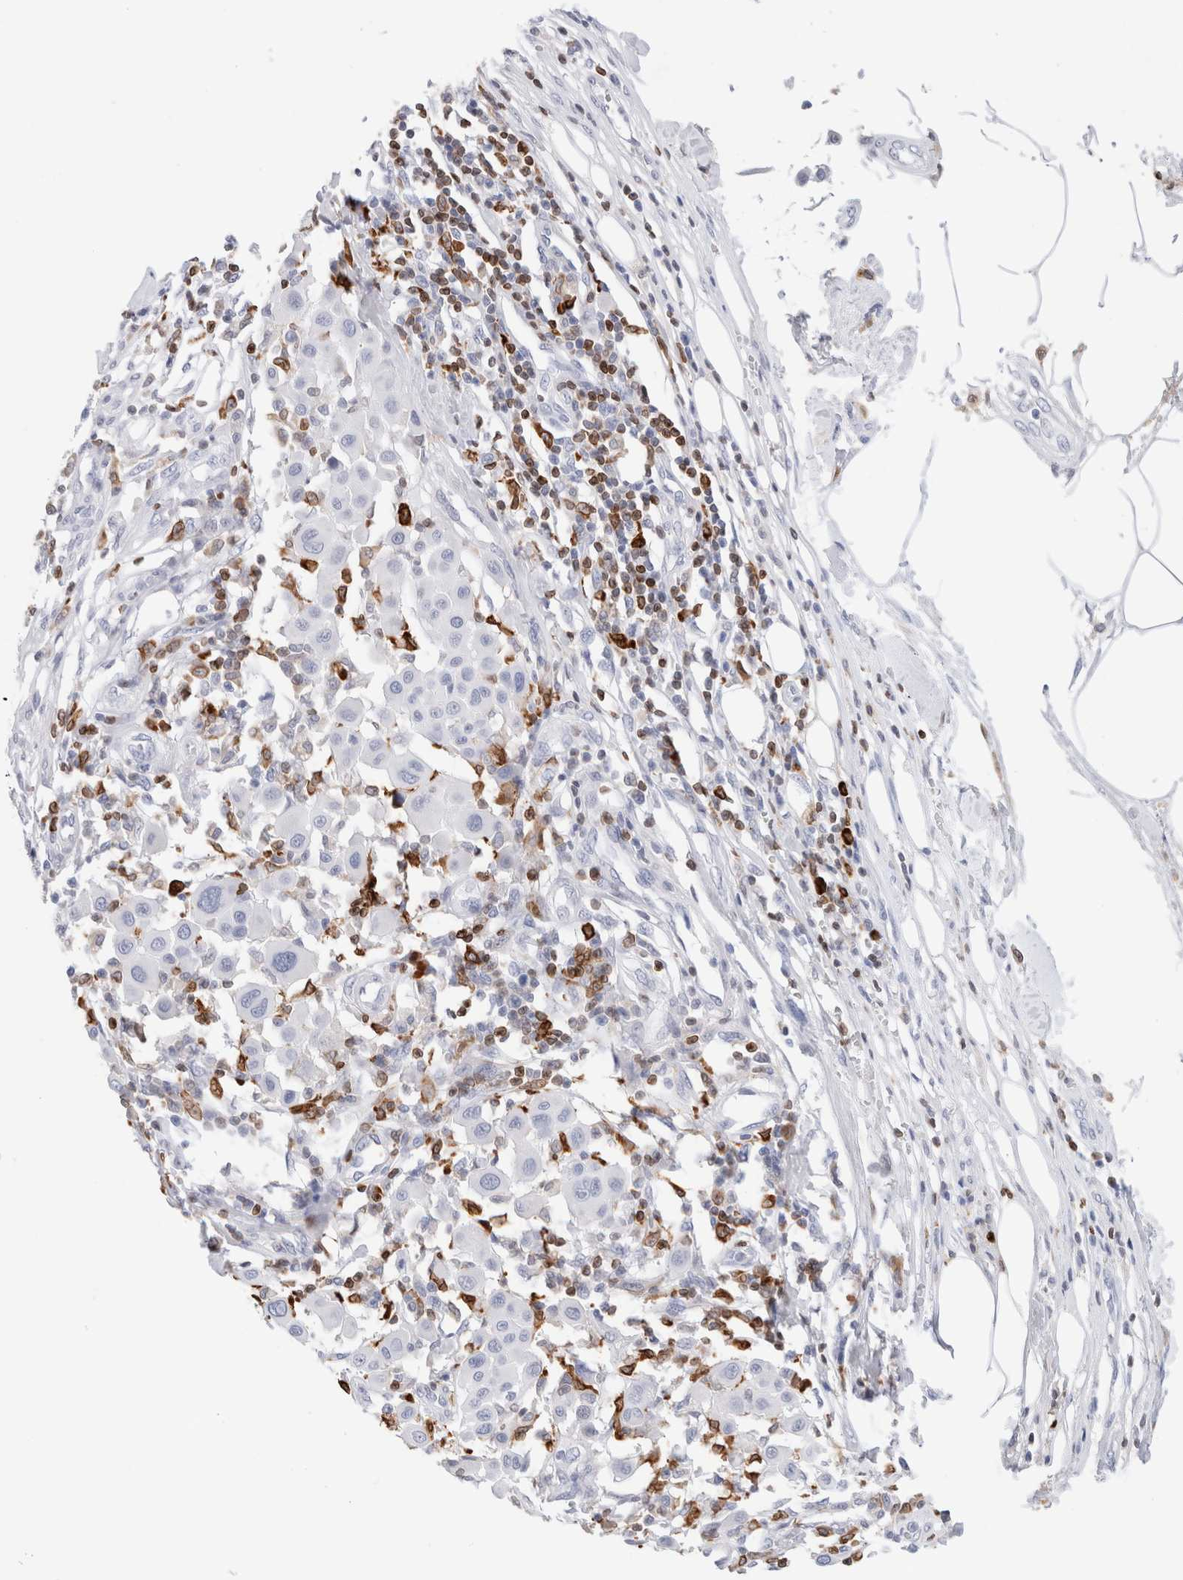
{"staining": {"intensity": "negative", "quantity": "none", "location": "none"}, "tissue": "melanoma", "cell_type": "Tumor cells", "image_type": "cancer", "snomed": [{"axis": "morphology", "description": "Malignant melanoma, Metastatic site"}, {"axis": "topography", "description": "Soft tissue"}], "caption": "Immunohistochemistry image of human melanoma stained for a protein (brown), which demonstrates no expression in tumor cells. (IHC, brightfield microscopy, high magnification).", "gene": "ALOX5AP", "patient": {"sex": "male", "age": 41}}